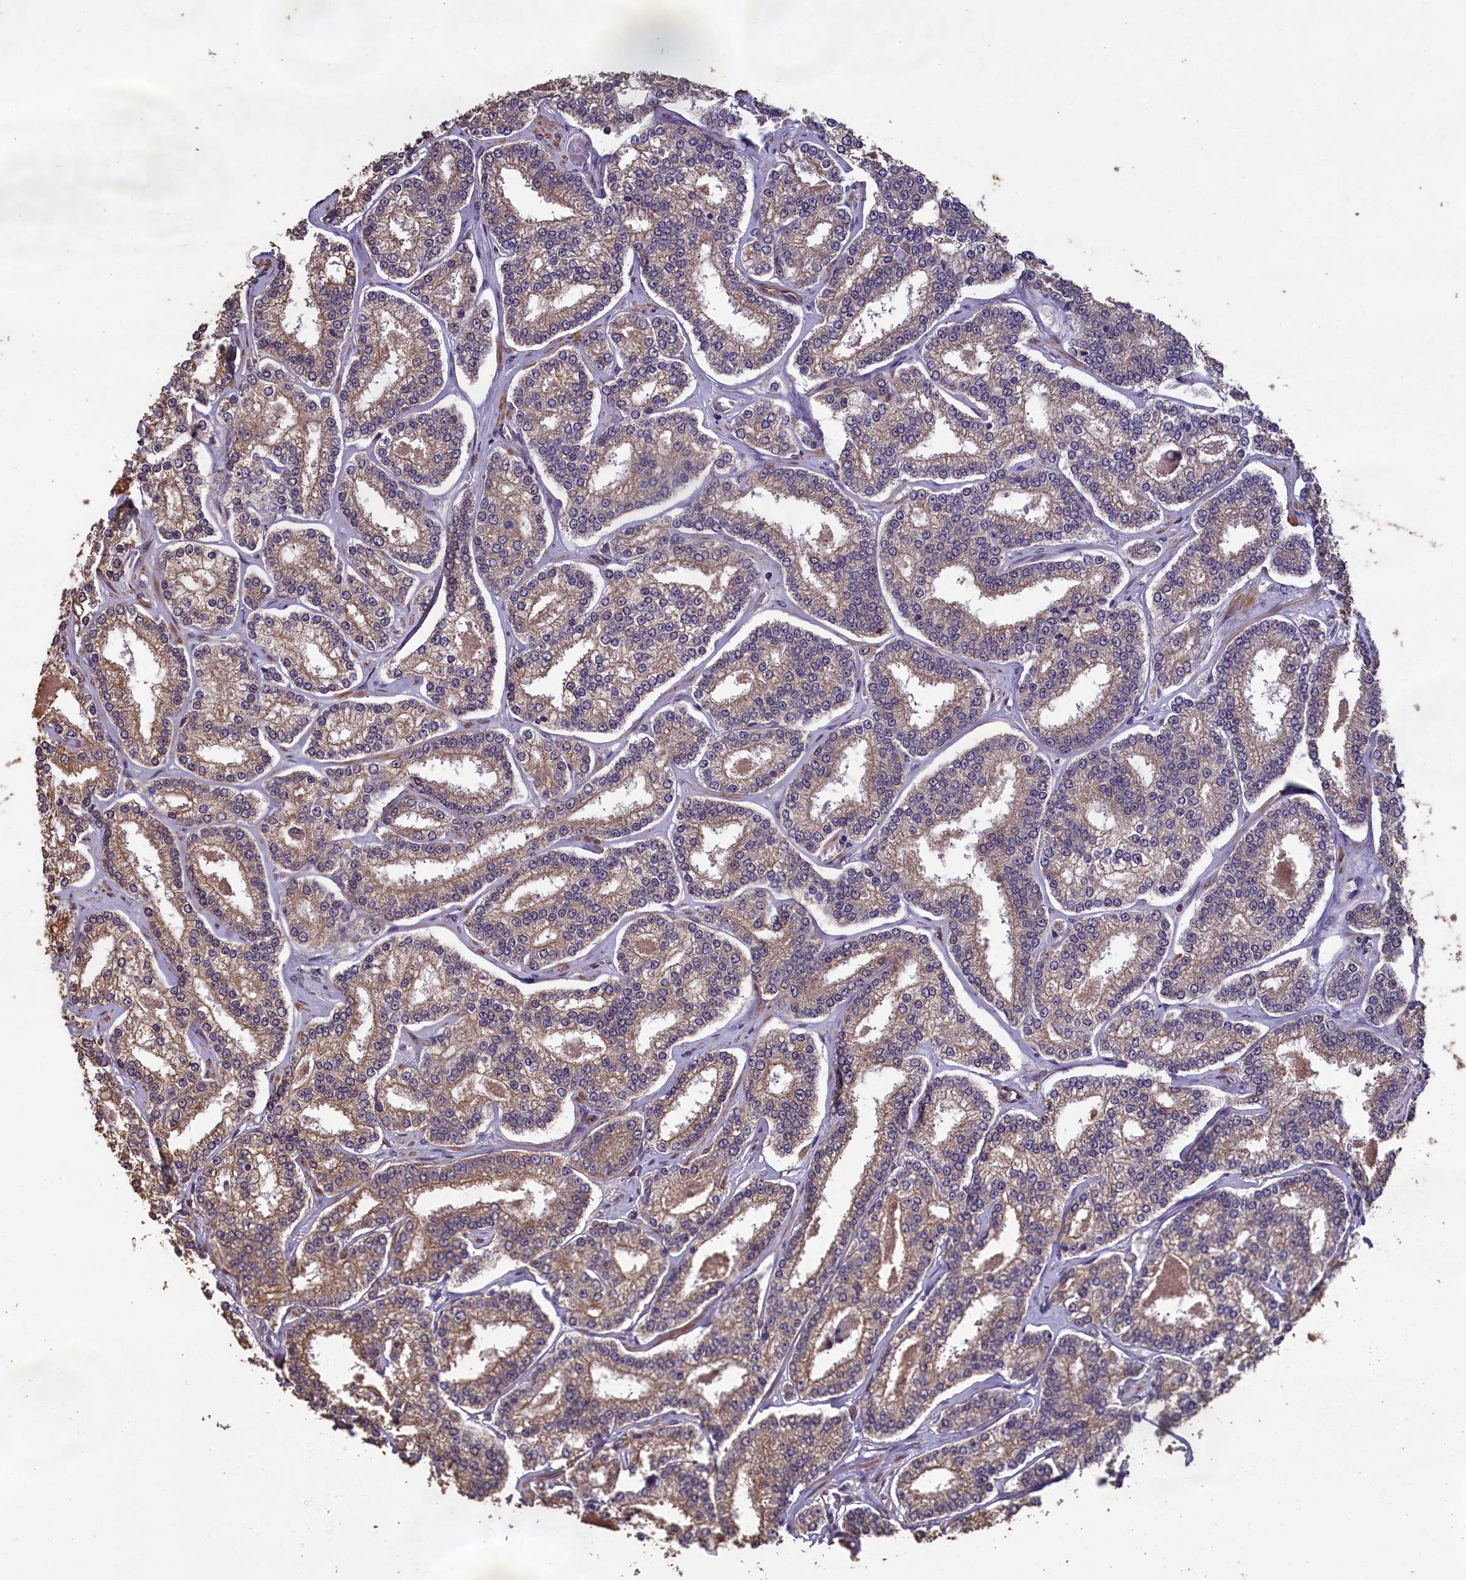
{"staining": {"intensity": "moderate", "quantity": ">75%", "location": "cytoplasmic/membranous"}, "tissue": "prostate cancer", "cell_type": "Tumor cells", "image_type": "cancer", "snomed": [{"axis": "morphology", "description": "Normal tissue, NOS"}, {"axis": "morphology", "description": "Adenocarcinoma, High grade"}, {"axis": "topography", "description": "Prostate"}], "caption": "A brown stain highlights moderate cytoplasmic/membranous staining of a protein in human prostate cancer tumor cells.", "gene": "CHD9", "patient": {"sex": "male", "age": 83}}